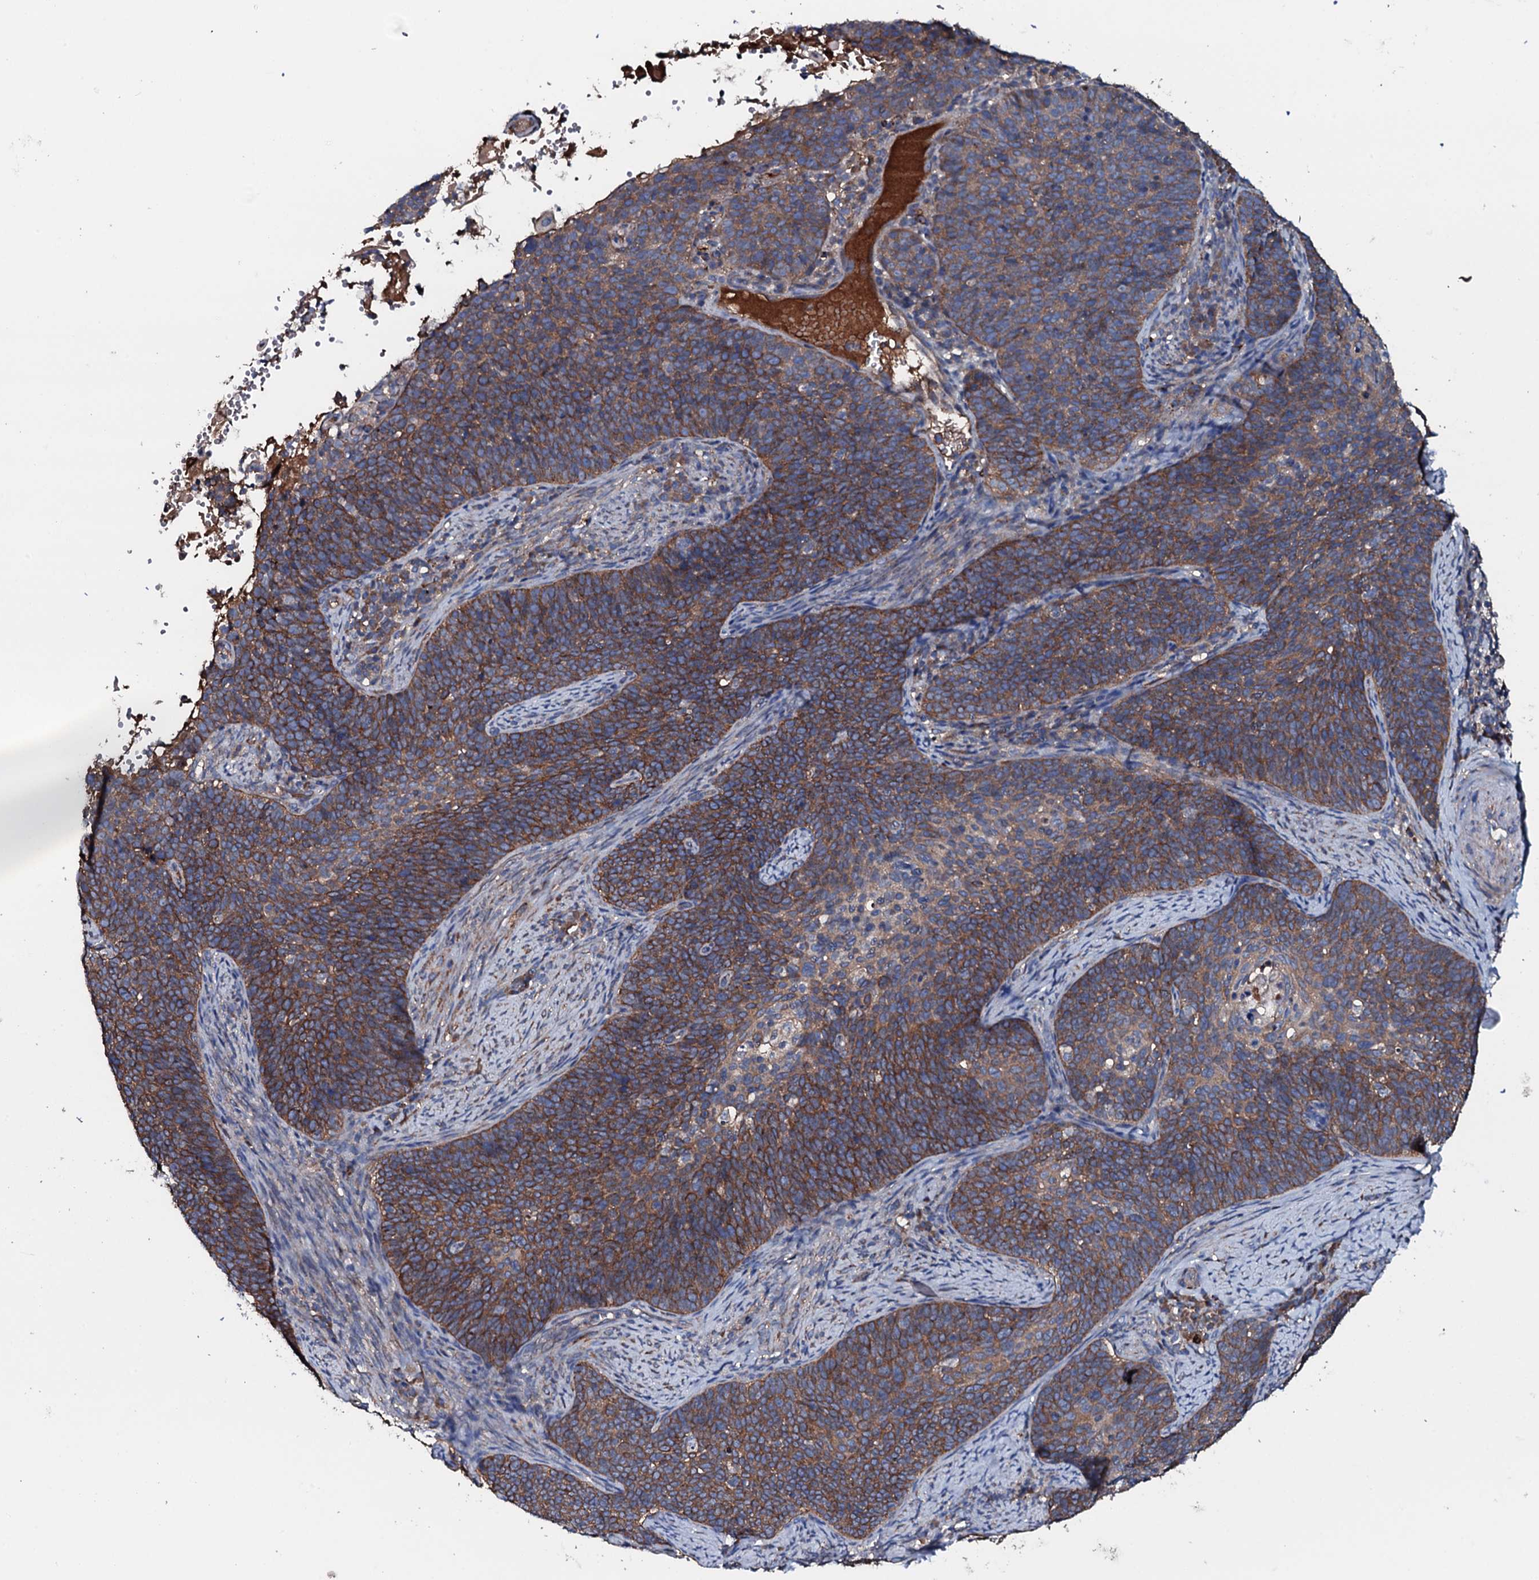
{"staining": {"intensity": "strong", "quantity": ">75%", "location": "cytoplasmic/membranous"}, "tissue": "cervical cancer", "cell_type": "Tumor cells", "image_type": "cancer", "snomed": [{"axis": "morphology", "description": "Normal tissue, NOS"}, {"axis": "morphology", "description": "Squamous cell carcinoma, NOS"}, {"axis": "topography", "description": "Cervix"}], "caption": "Cervical cancer (squamous cell carcinoma) stained with immunohistochemistry (IHC) exhibits strong cytoplasmic/membranous expression in about >75% of tumor cells. The staining was performed using DAB to visualize the protein expression in brown, while the nuclei were stained in blue with hematoxylin (Magnification: 20x).", "gene": "NEK1", "patient": {"sex": "female", "age": 39}}